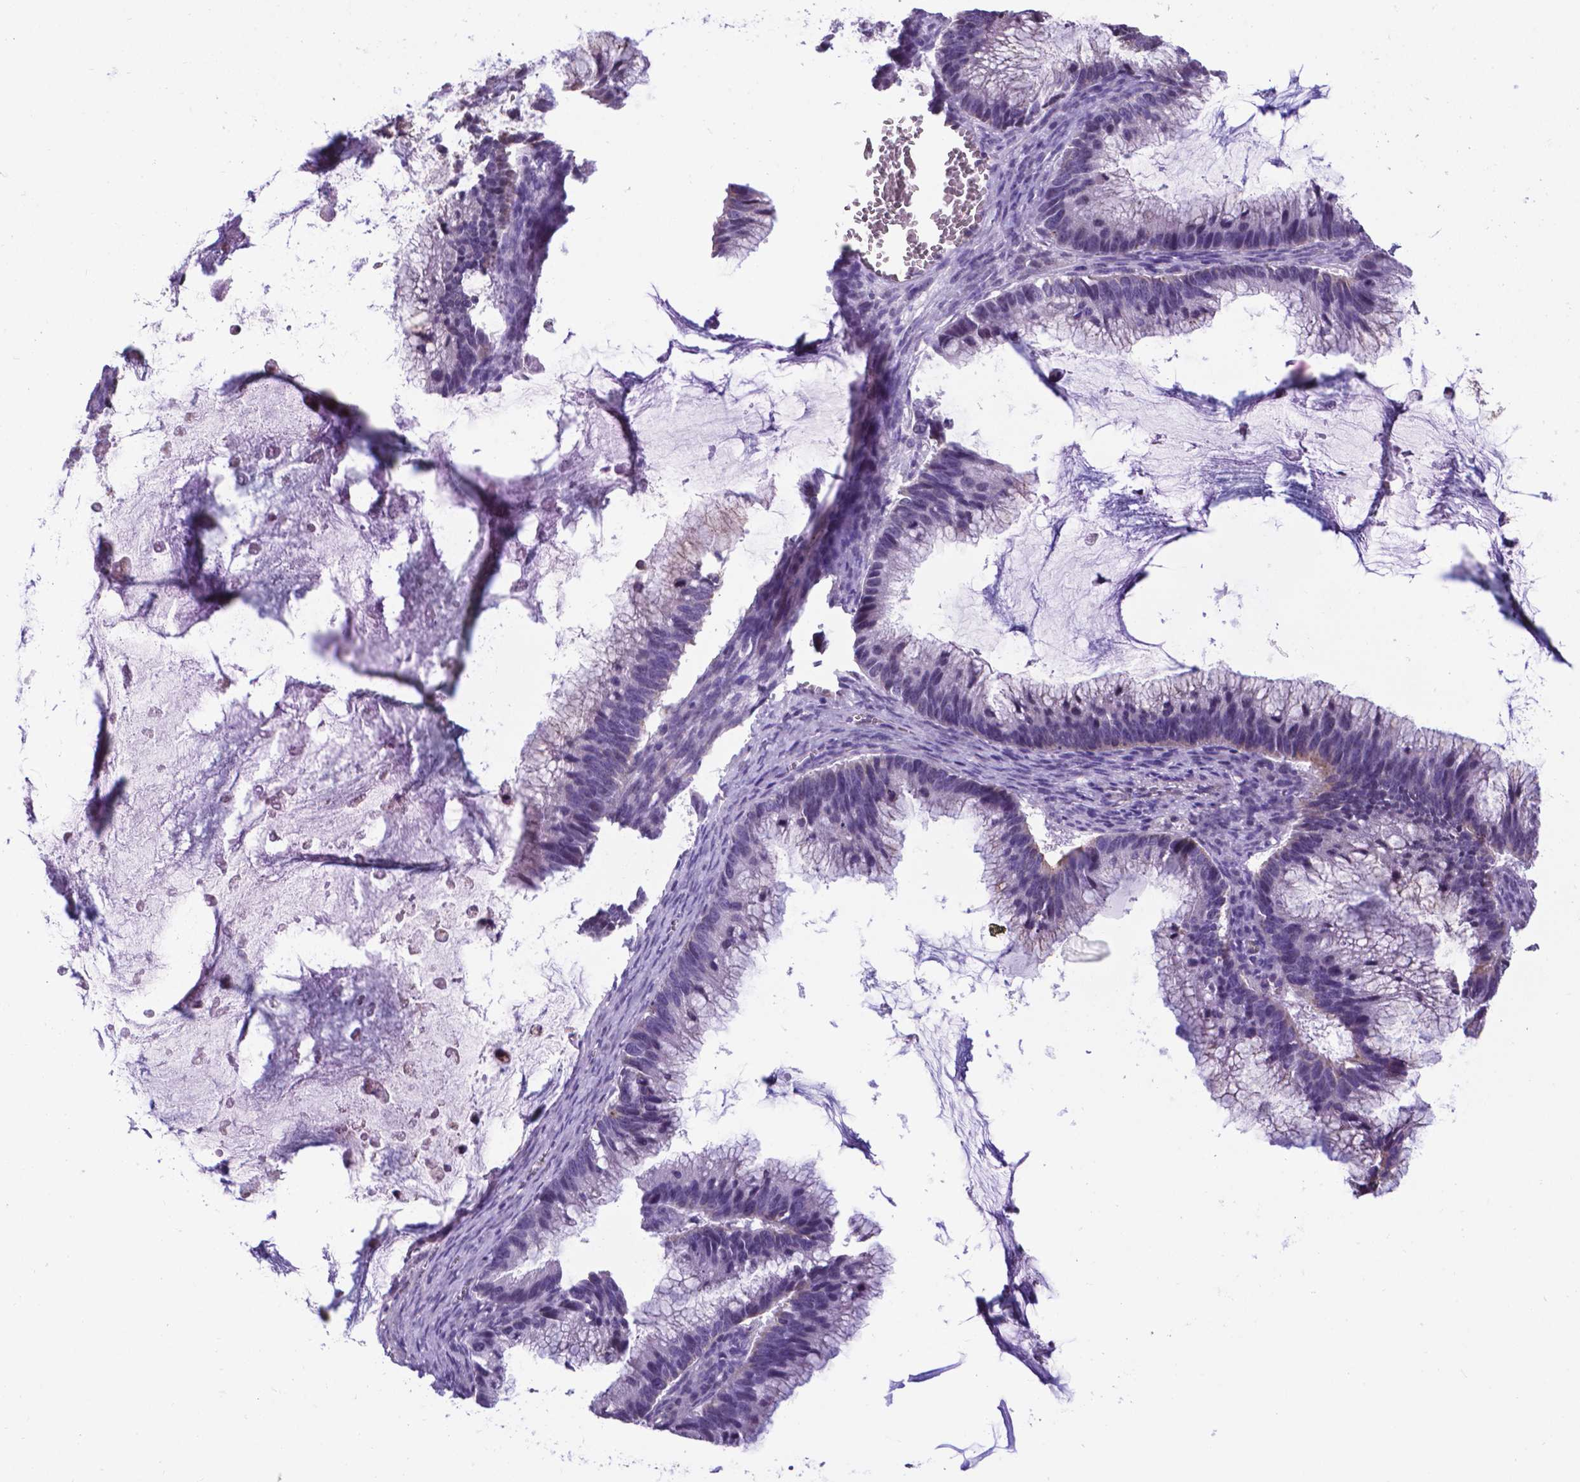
{"staining": {"intensity": "negative", "quantity": "none", "location": "none"}, "tissue": "ovarian cancer", "cell_type": "Tumor cells", "image_type": "cancer", "snomed": [{"axis": "morphology", "description": "Cystadenocarcinoma, mucinous, NOS"}, {"axis": "topography", "description": "Ovary"}], "caption": "Tumor cells show no significant protein expression in ovarian cancer (mucinous cystadenocarcinoma). (DAB (3,3'-diaminobenzidine) immunohistochemistry (IHC) with hematoxylin counter stain).", "gene": "POU3F3", "patient": {"sex": "female", "age": 38}}